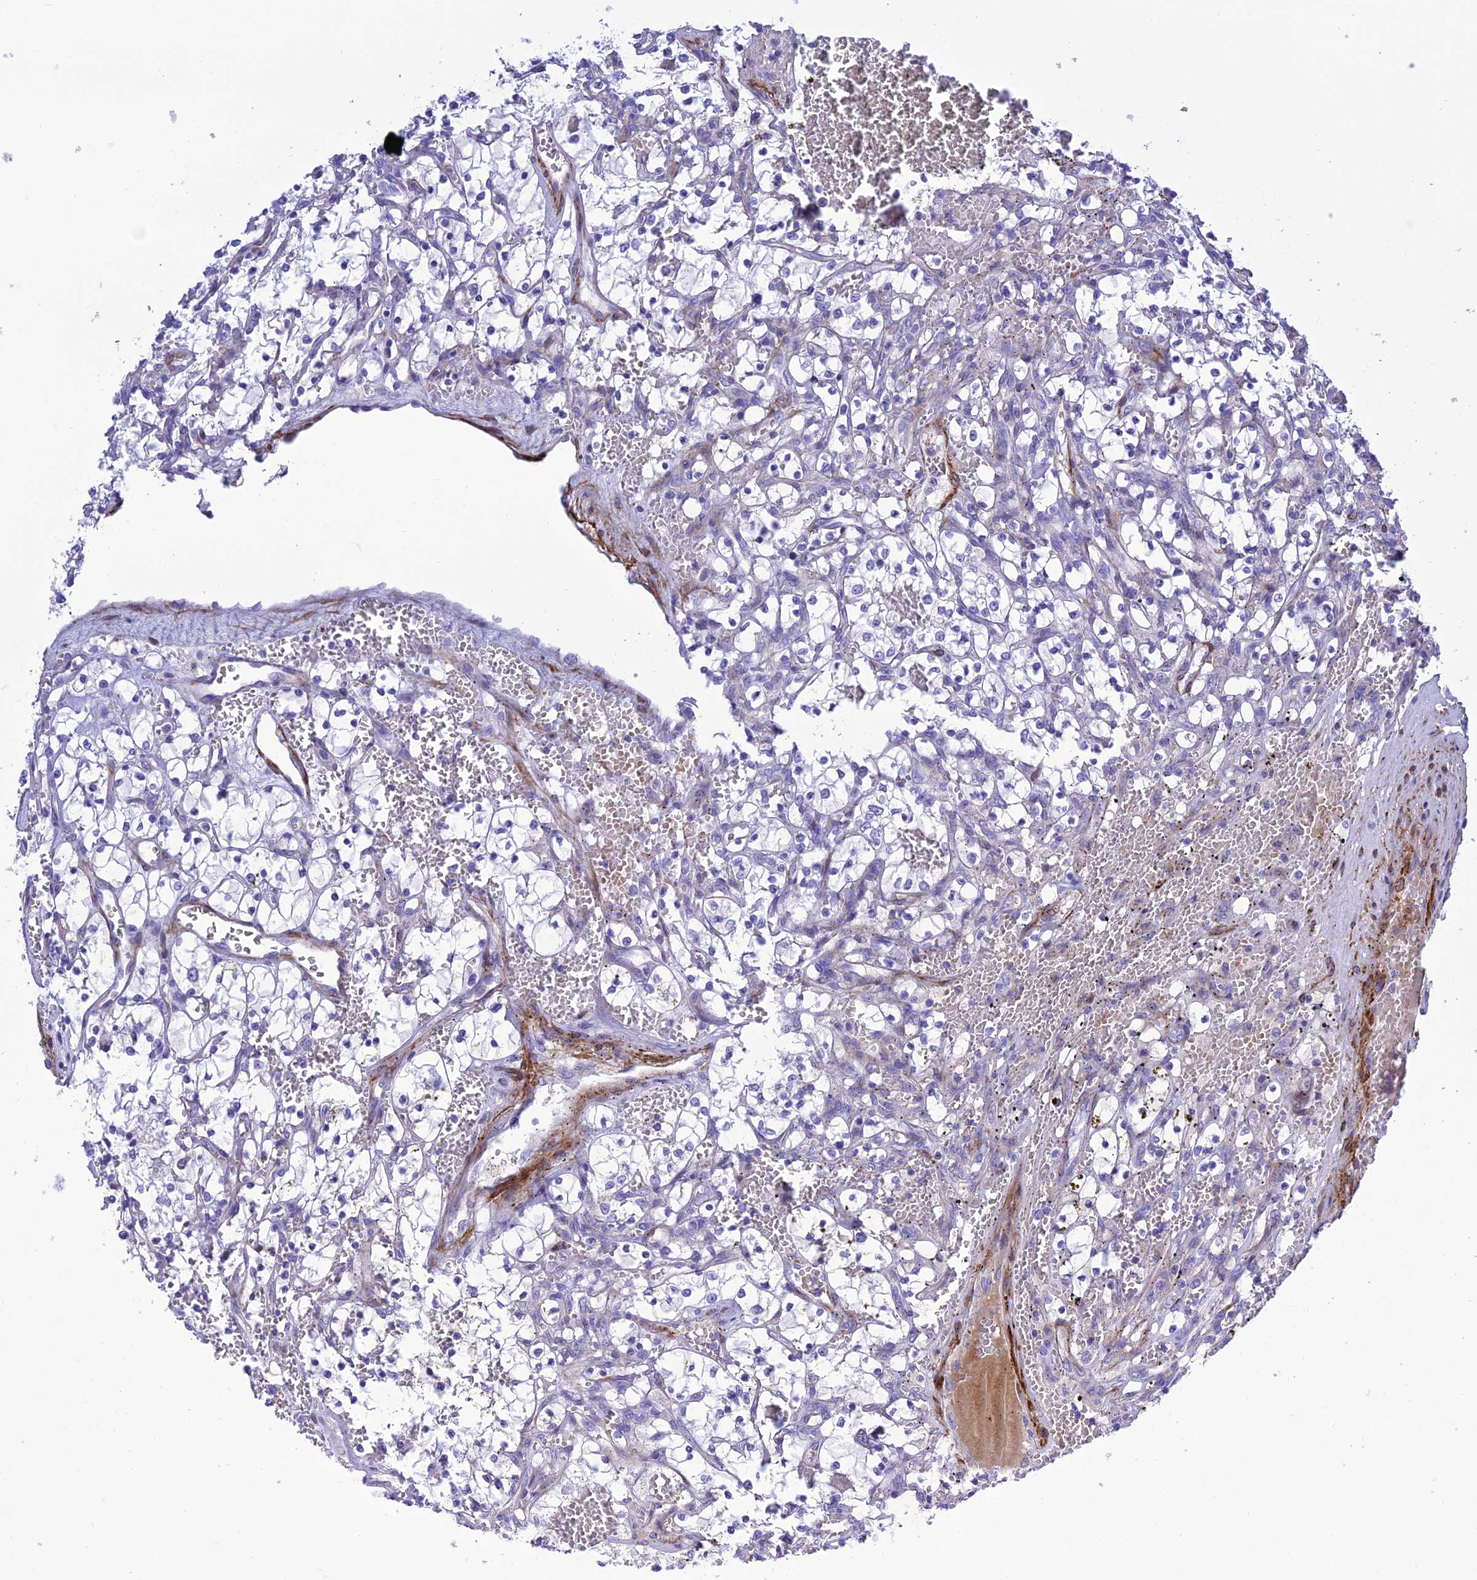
{"staining": {"intensity": "negative", "quantity": "none", "location": "none"}, "tissue": "renal cancer", "cell_type": "Tumor cells", "image_type": "cancer", "snomed": [{"axis": "morphology", "description": "Adenocarcinoma, NOS"}, {"axis": "topography", "description": "Kidney"}], "caption": "This photomicrograph is of adenocarcinoma (renal) stained with immunohistochemistry to label a protein in brown with the nuclei are counter-stained blue. There is no expression in tumor cells.", "gene": "FRA10AC1", "patient": {"sex": "female", "age": 69}}